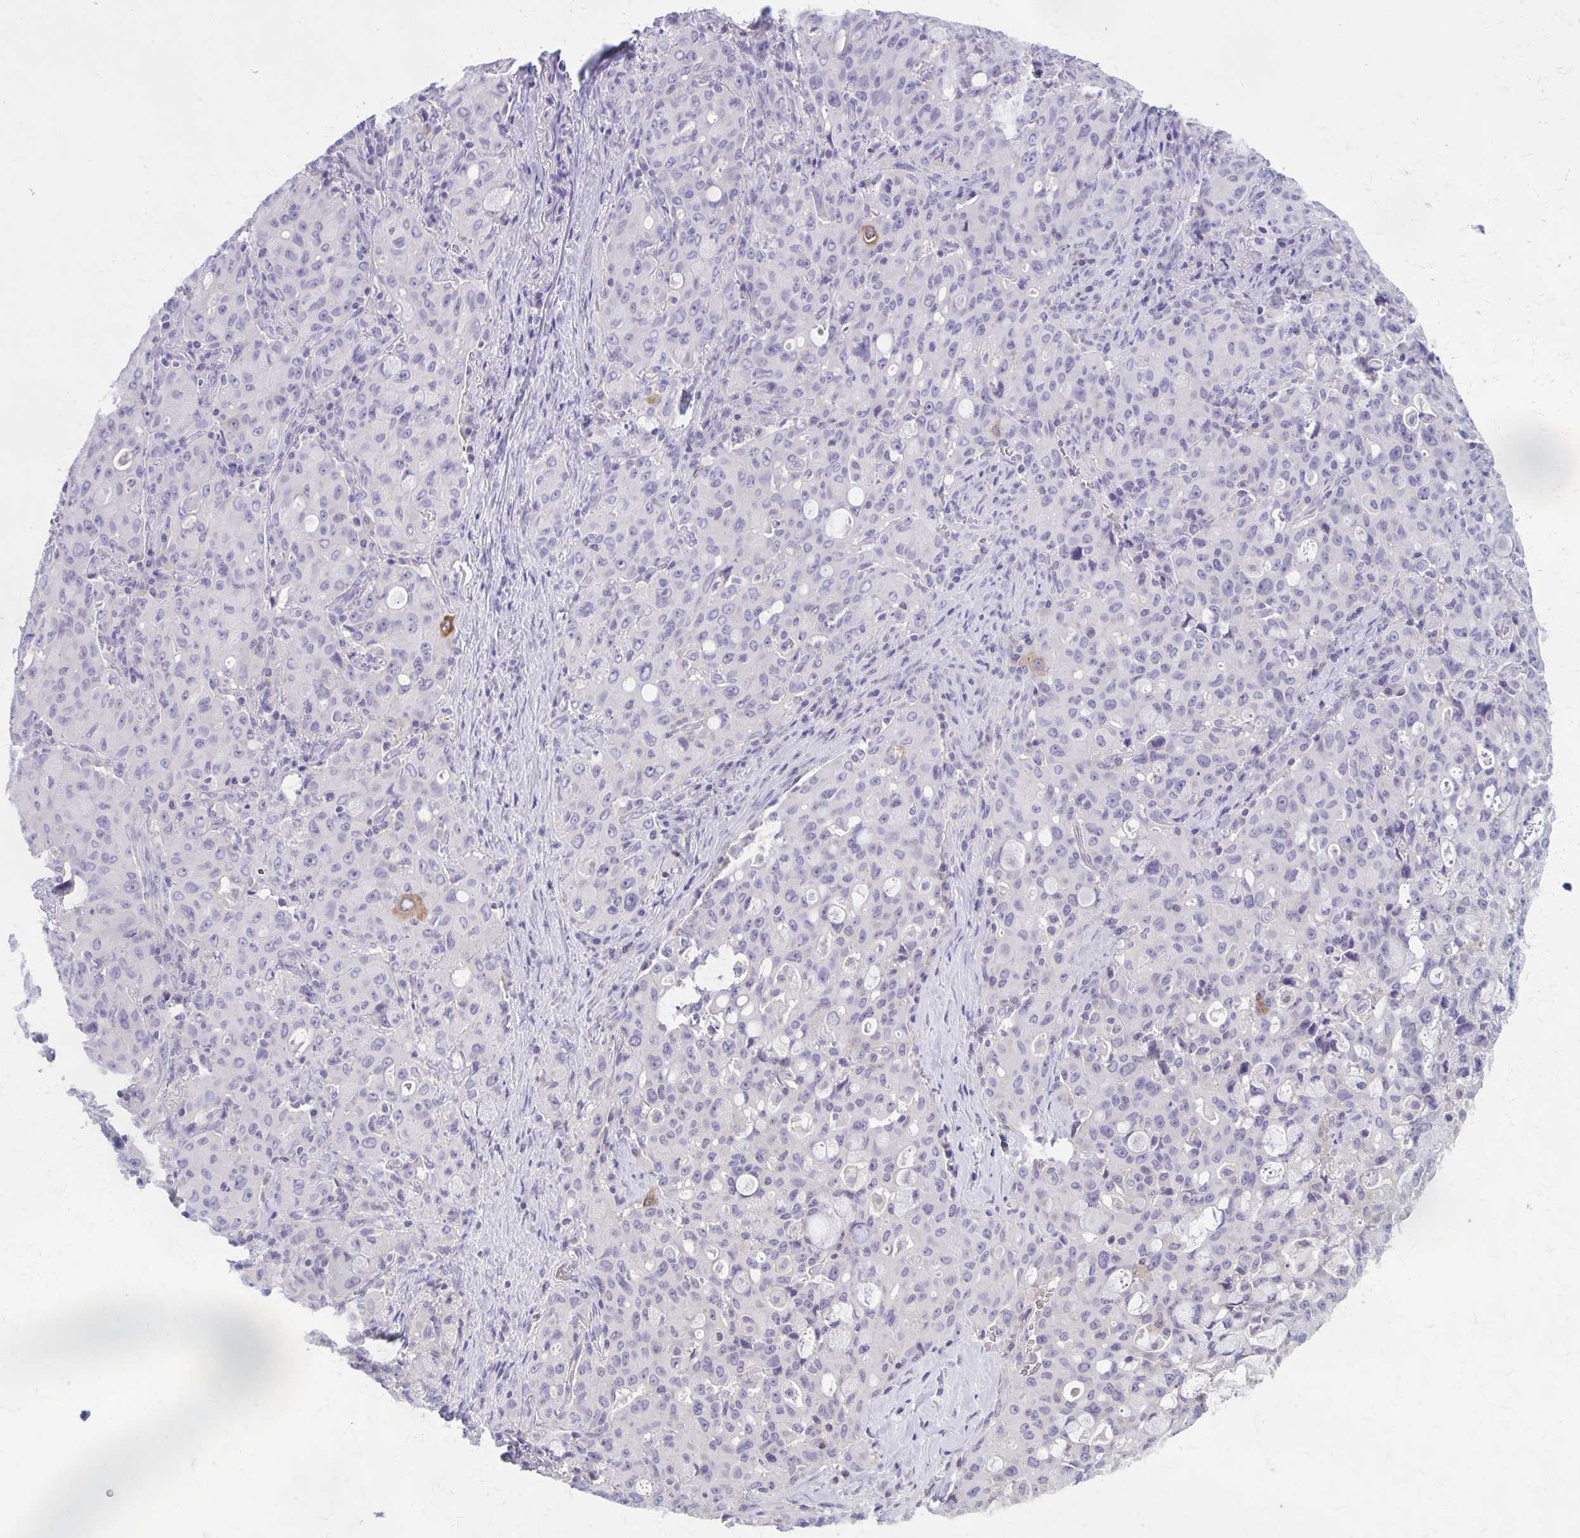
{"staining": {"intensity": "negative", "quantity": "none", "location": "none"}, "tissue": "lung cancer", "cell_type": "Tumor cells", "image_type": "cancer", "snomed": [{"axis": "morphology", "description": "Adenocarcinoma, NOS"}, {"axis": "topography", "description": "Lung"}], "caption": "Image shows no significant protein staining in tumor cells of lung cancer (adenocarcinoma).", "gene": "OR4A47", "patient": {"sex": "female", "age": 44}}